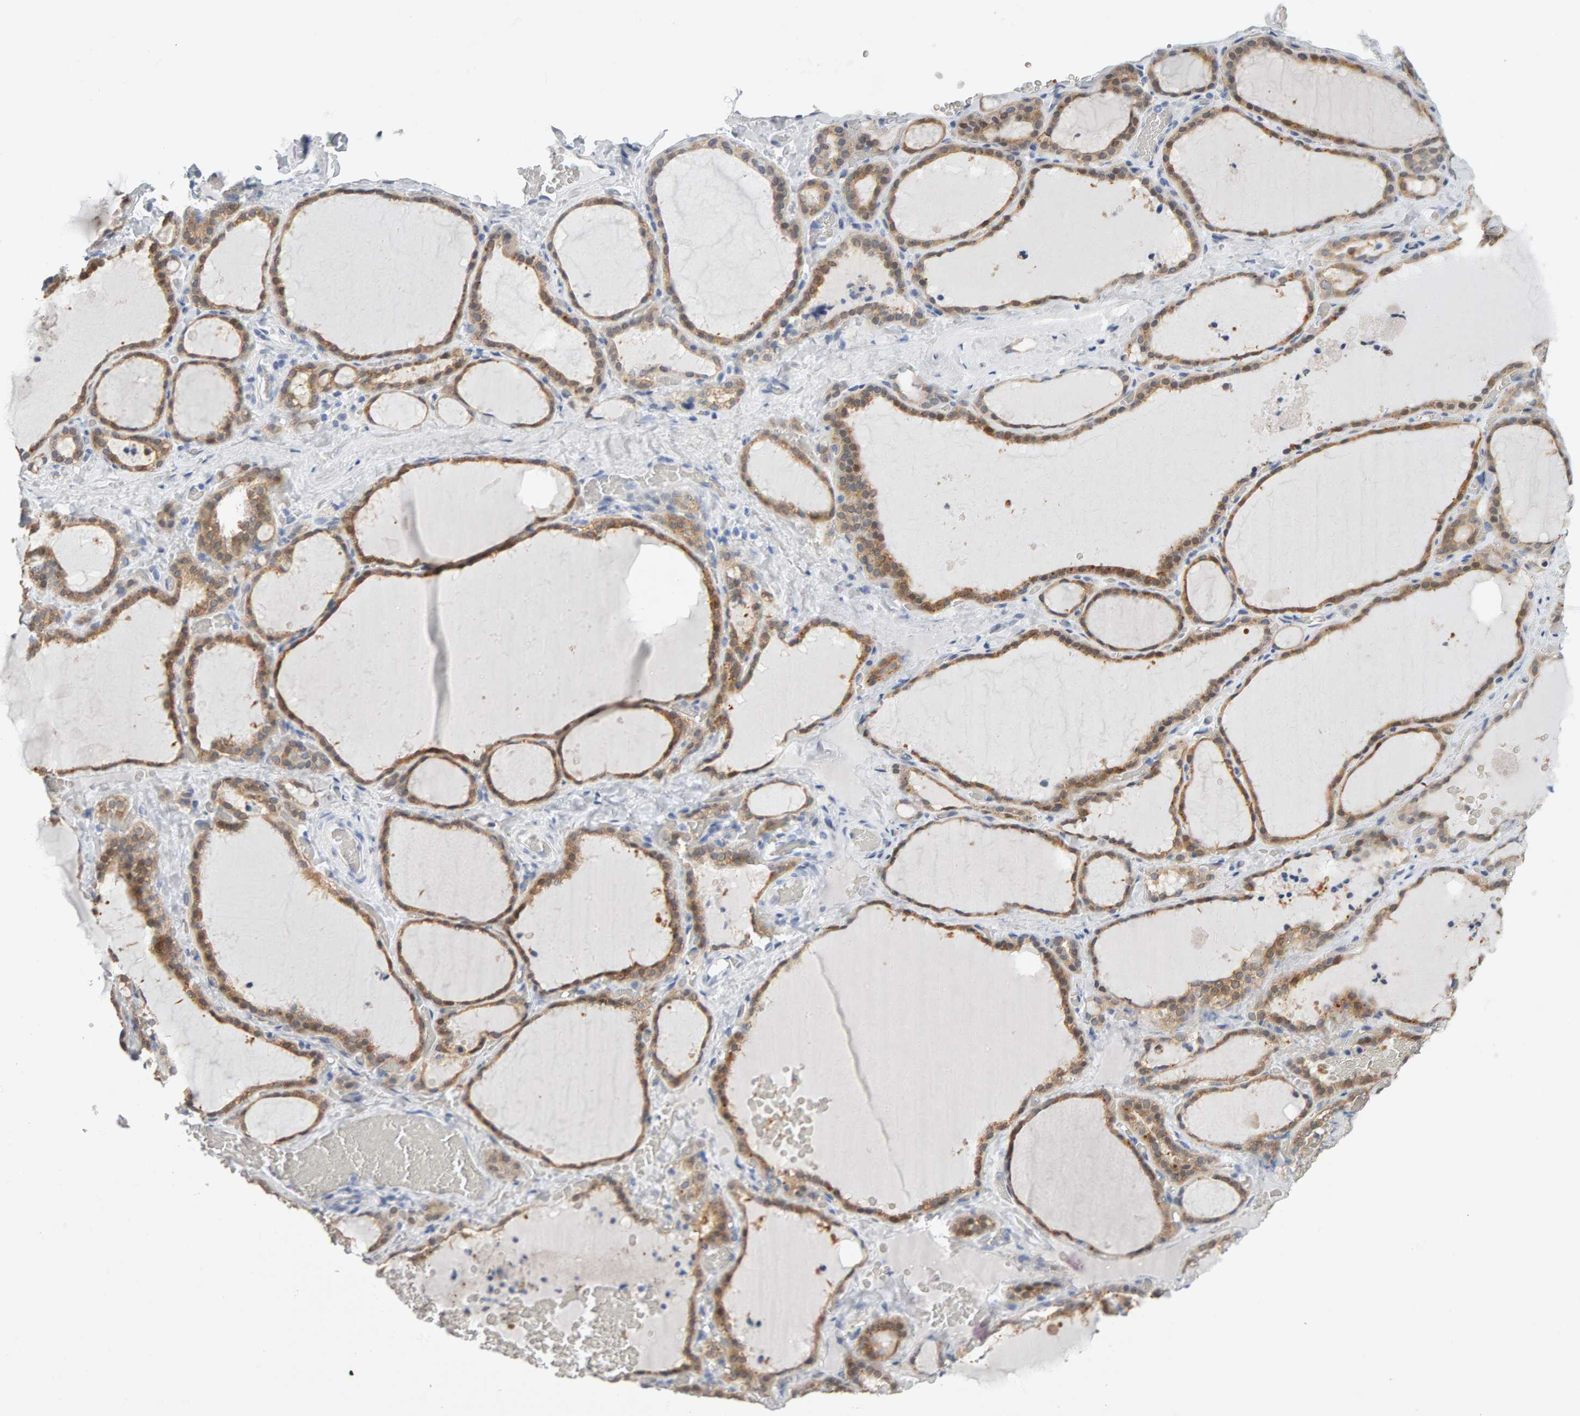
{"staining": {"intensity": "moderate", "quantity": ">75%", "location": "cytoplasmic/membranous"}, "tissue": "thyroid gland", "cell_type": "Glandular cells", "image_type": "normal", "snomed": [{"axis": "morphology", "description": "Normal tissue, NOS"}, {"axis": "topography", "description": "Thyroid gland"}], "caption": "This photomicrograph reveals immunohistochemistry (IHC) staining of benign thyroid gland, with medium moderate cytoplasmic/membranous staining in approximately >75% of glandular cells.", "gene": "CTH", "patient": {"sex": "female", "age": 22}}